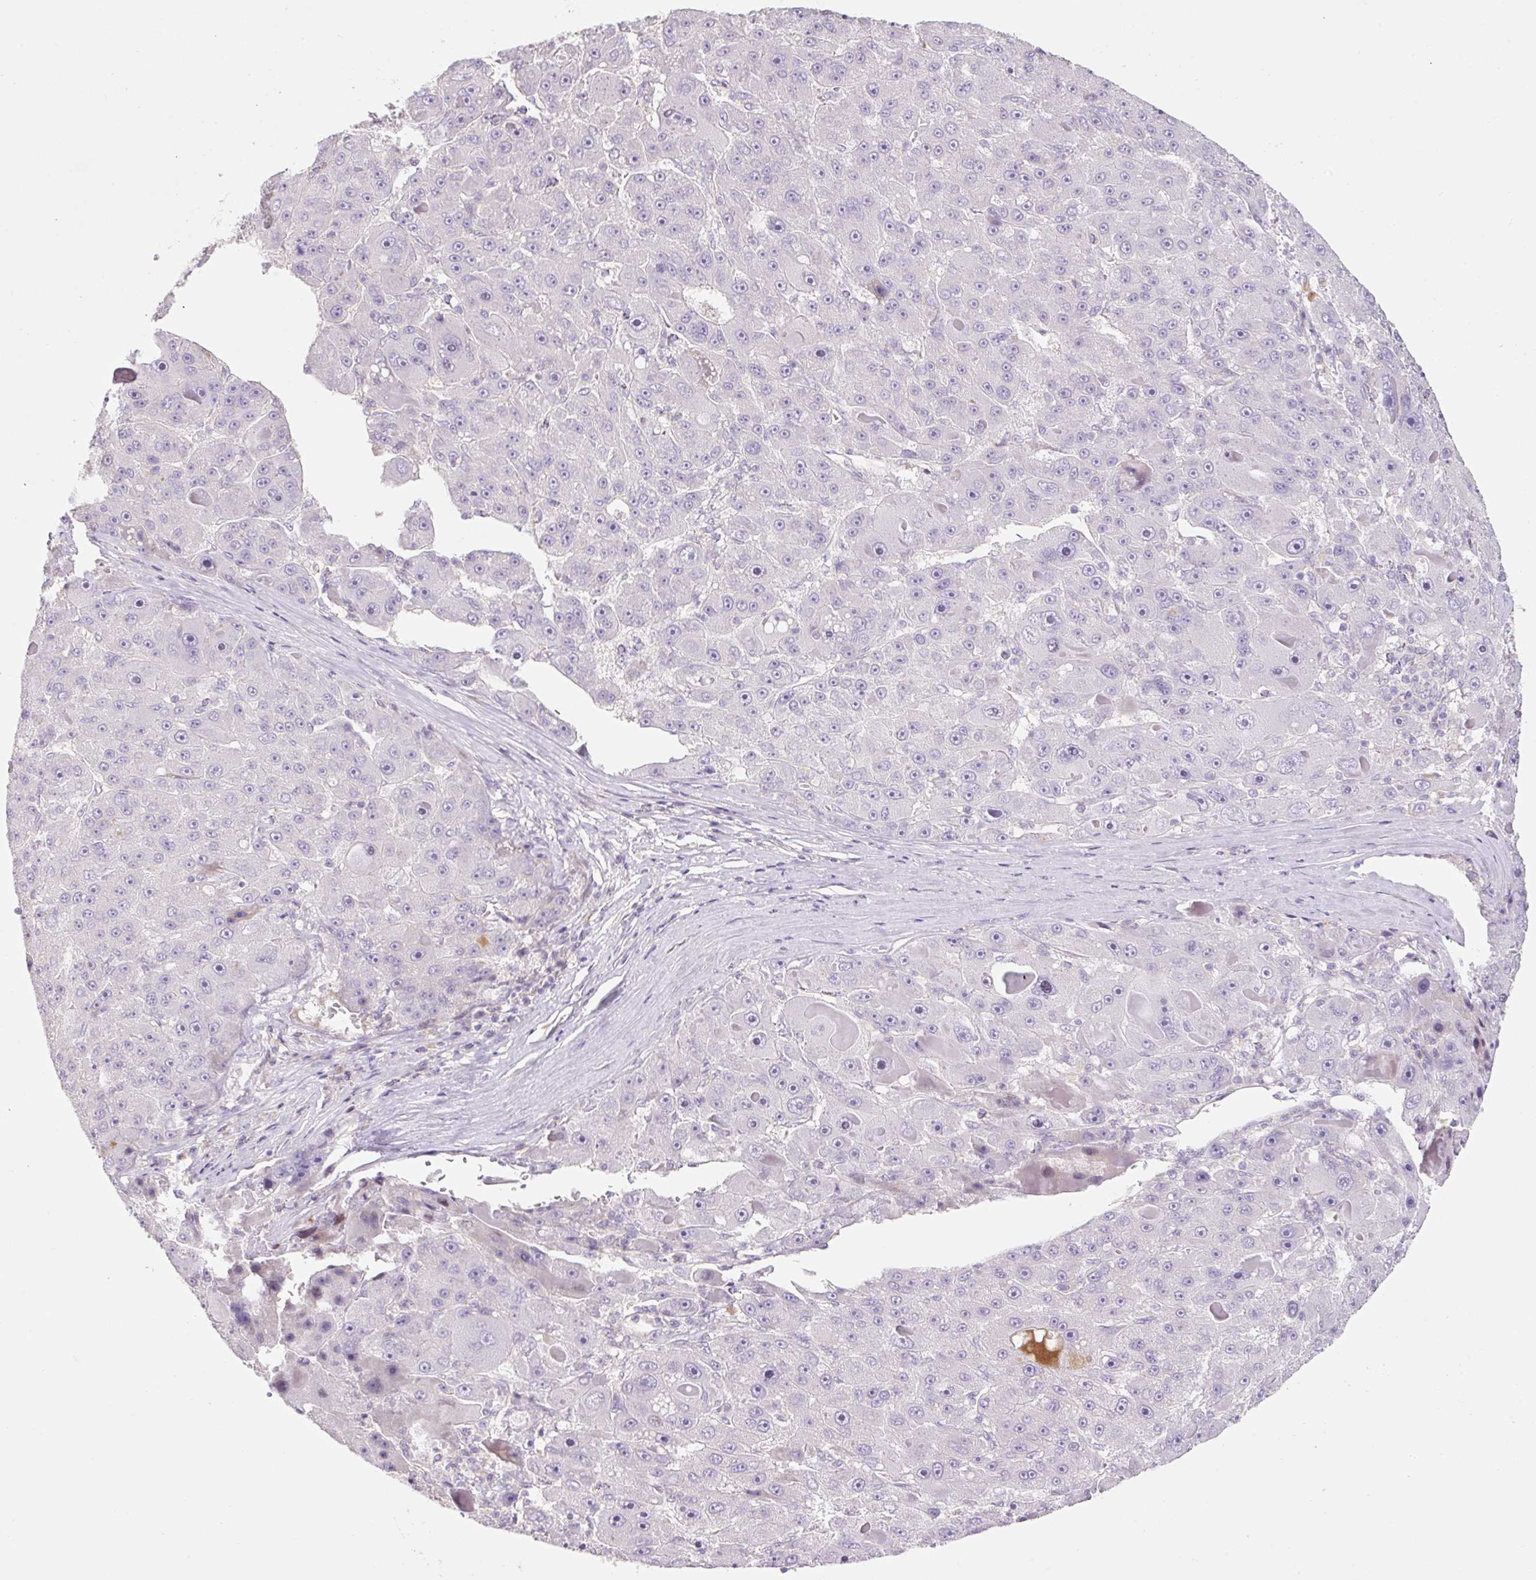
{"staining": {"intensity": "negative", "quantity": "none", "location": "none"}, "tissue": "liver cancer", "cell_type": "Tumor cells", "image_type": "cancer", "snomed": [{"axis": "morphology", "description": "Carcinoma, Hepatocellular, NOS"}, {"axis": "topography", "description": "Liver"}], "caption": "IHC of human hepatocellular carcinoma (liver) exhibits no expression in tumor cells. (DAB immunohistochemistry (IHC), high magnification).", "gene": "ZNF552", "patient": {"sex": "male", "age": 76}}